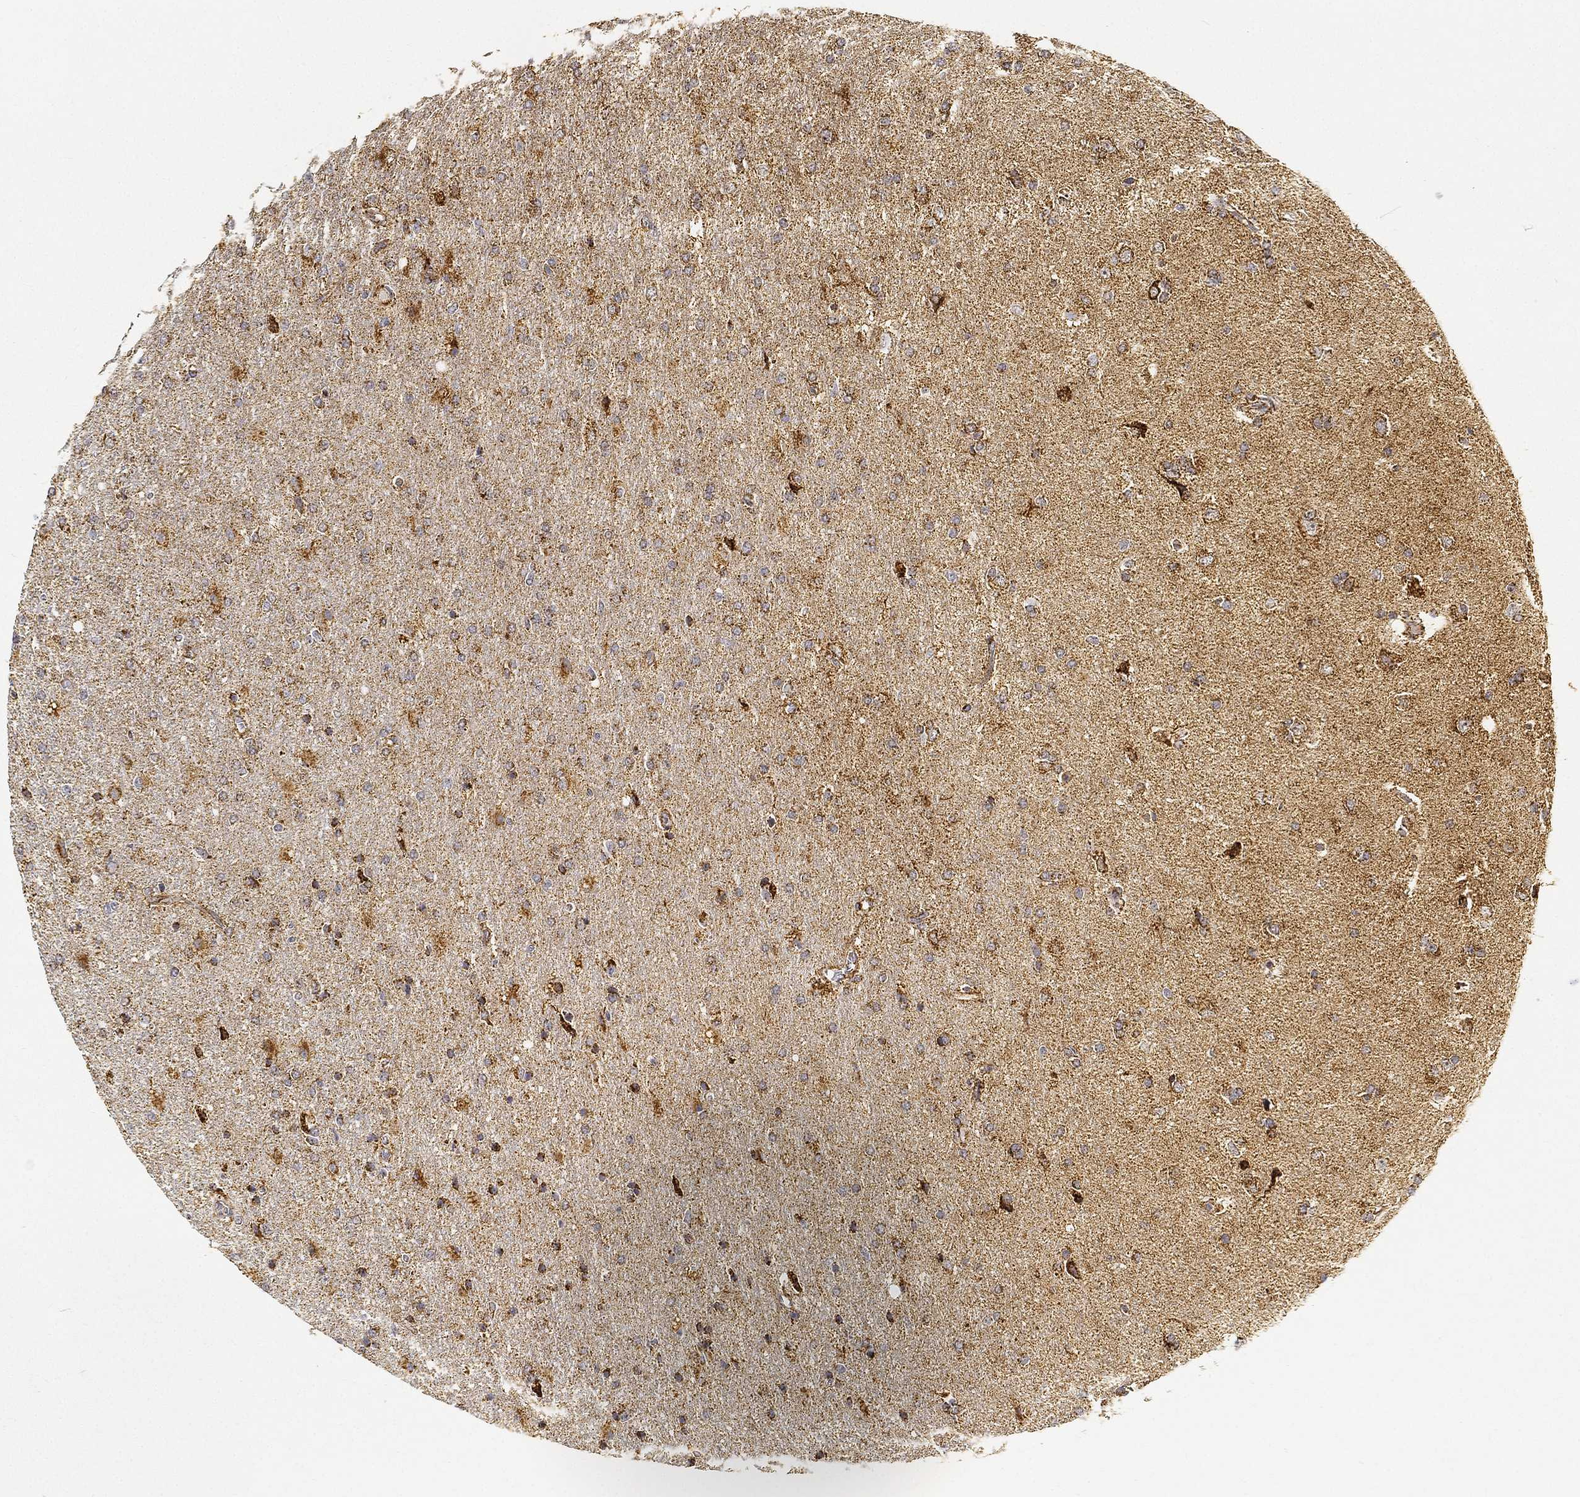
{"staining": {"intensity": "strong", "quantity": "<25%", "location": "cytoplasmic/membranous"}, "tissue": "glioma", "cell_type": "Tumor cells", "image_type": "cancer", "snomed": [{"axis": "morphology", "description": "Glioma, malignant, High grade"}, {"axis": "topography", "description": "Cerebral cortex"}], "caption": "Immunohistochemical staining of glioma exhibits medium levels of strong cytoplasmic/membranous expression in approximately <25% of tumor cells. Nuclei are stained in blue.", "gene": "NDUFAB1", "patient": {"sex": "male", "age": 70}}